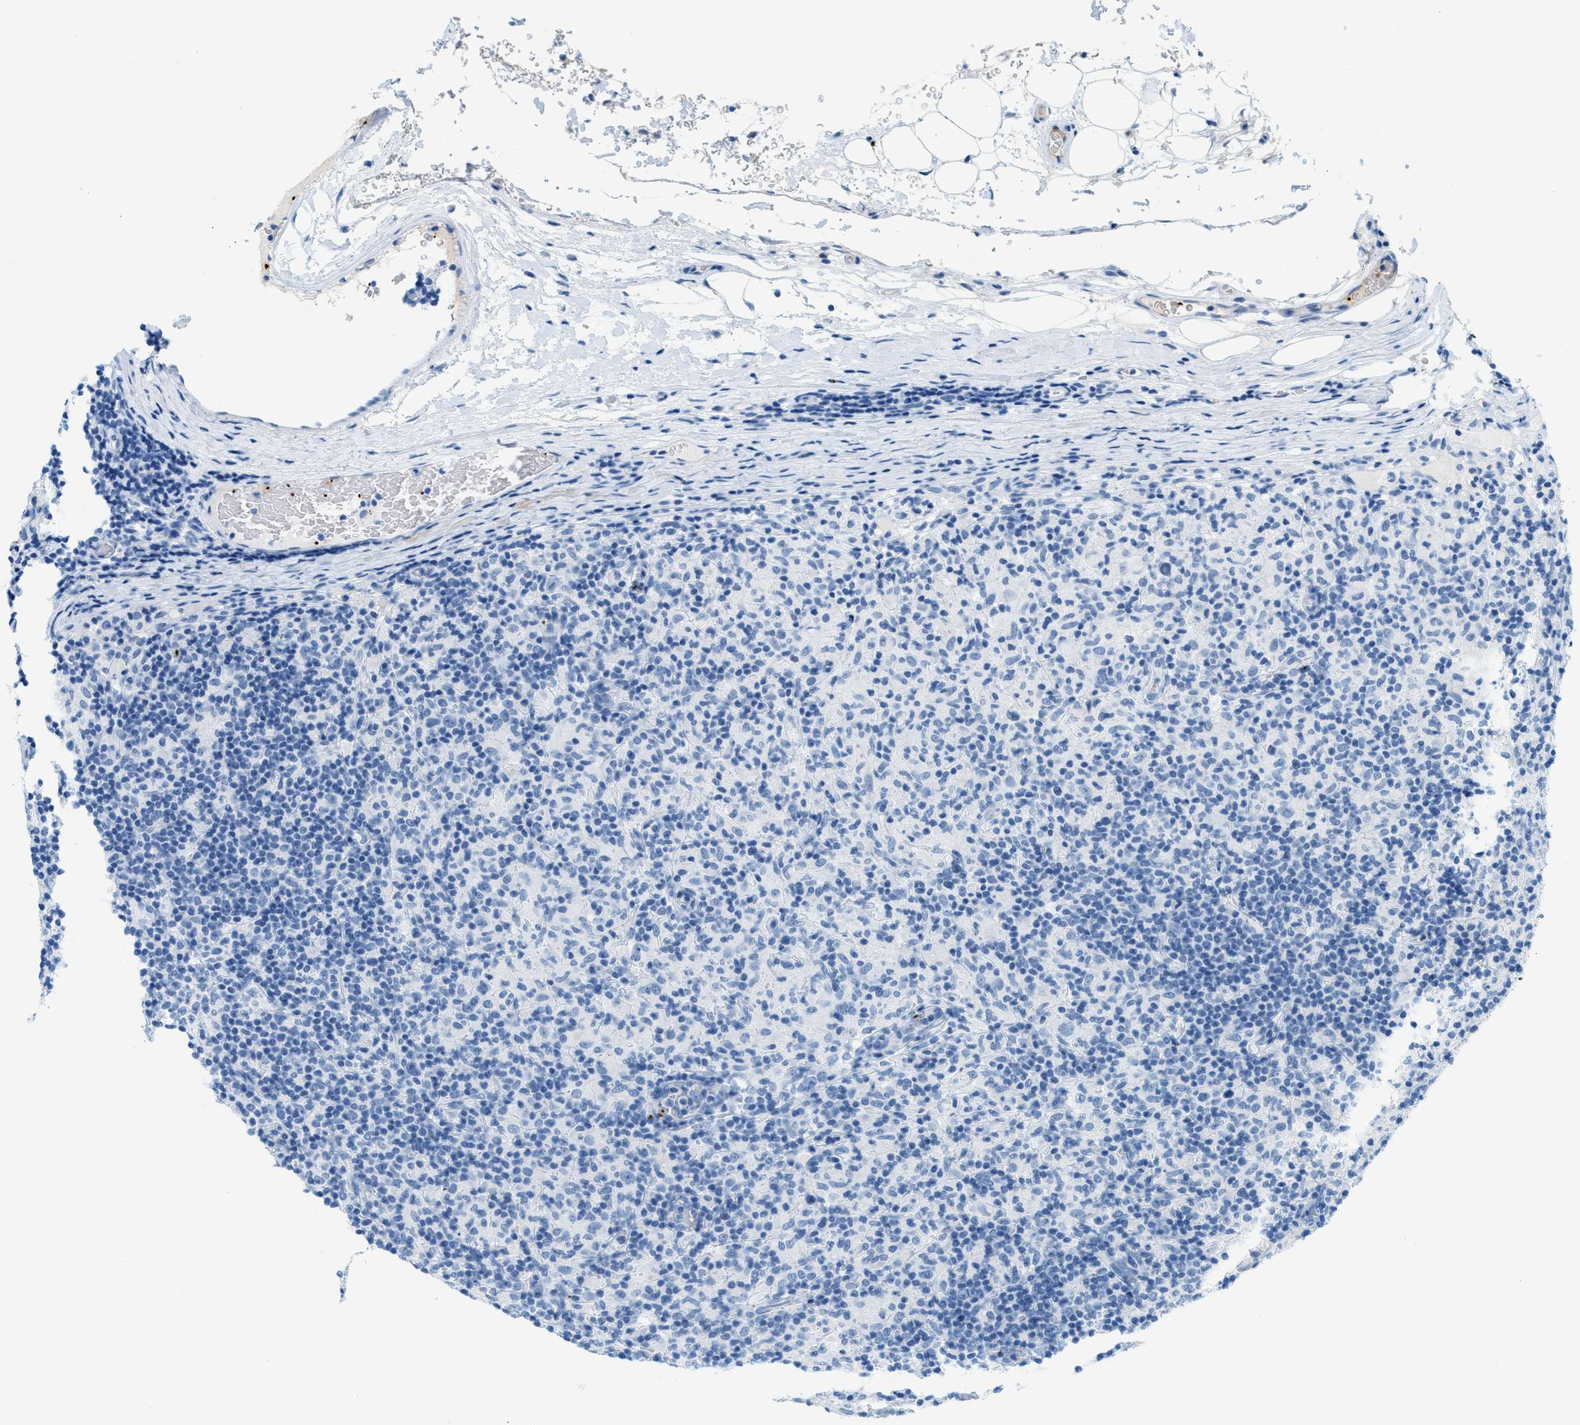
{"staining": {"intensity": "negative", "quantity": "none", "location": "none"}, "tissue": "lymphoma", "cell_type": "Tumor cells", "image_type": "cancer", "snomed": [{"axis": "morphology", "description": "Hodgkin's disease, NOS"}, {"axis": "topography", "description": "Lymph node"}], "caption": "Tumor cells are negative for brown protein staining in lymphoma. Nuclei are stained in blue.", "gene": "PPBP", "patient": {"sex": "male", "age": 70}}